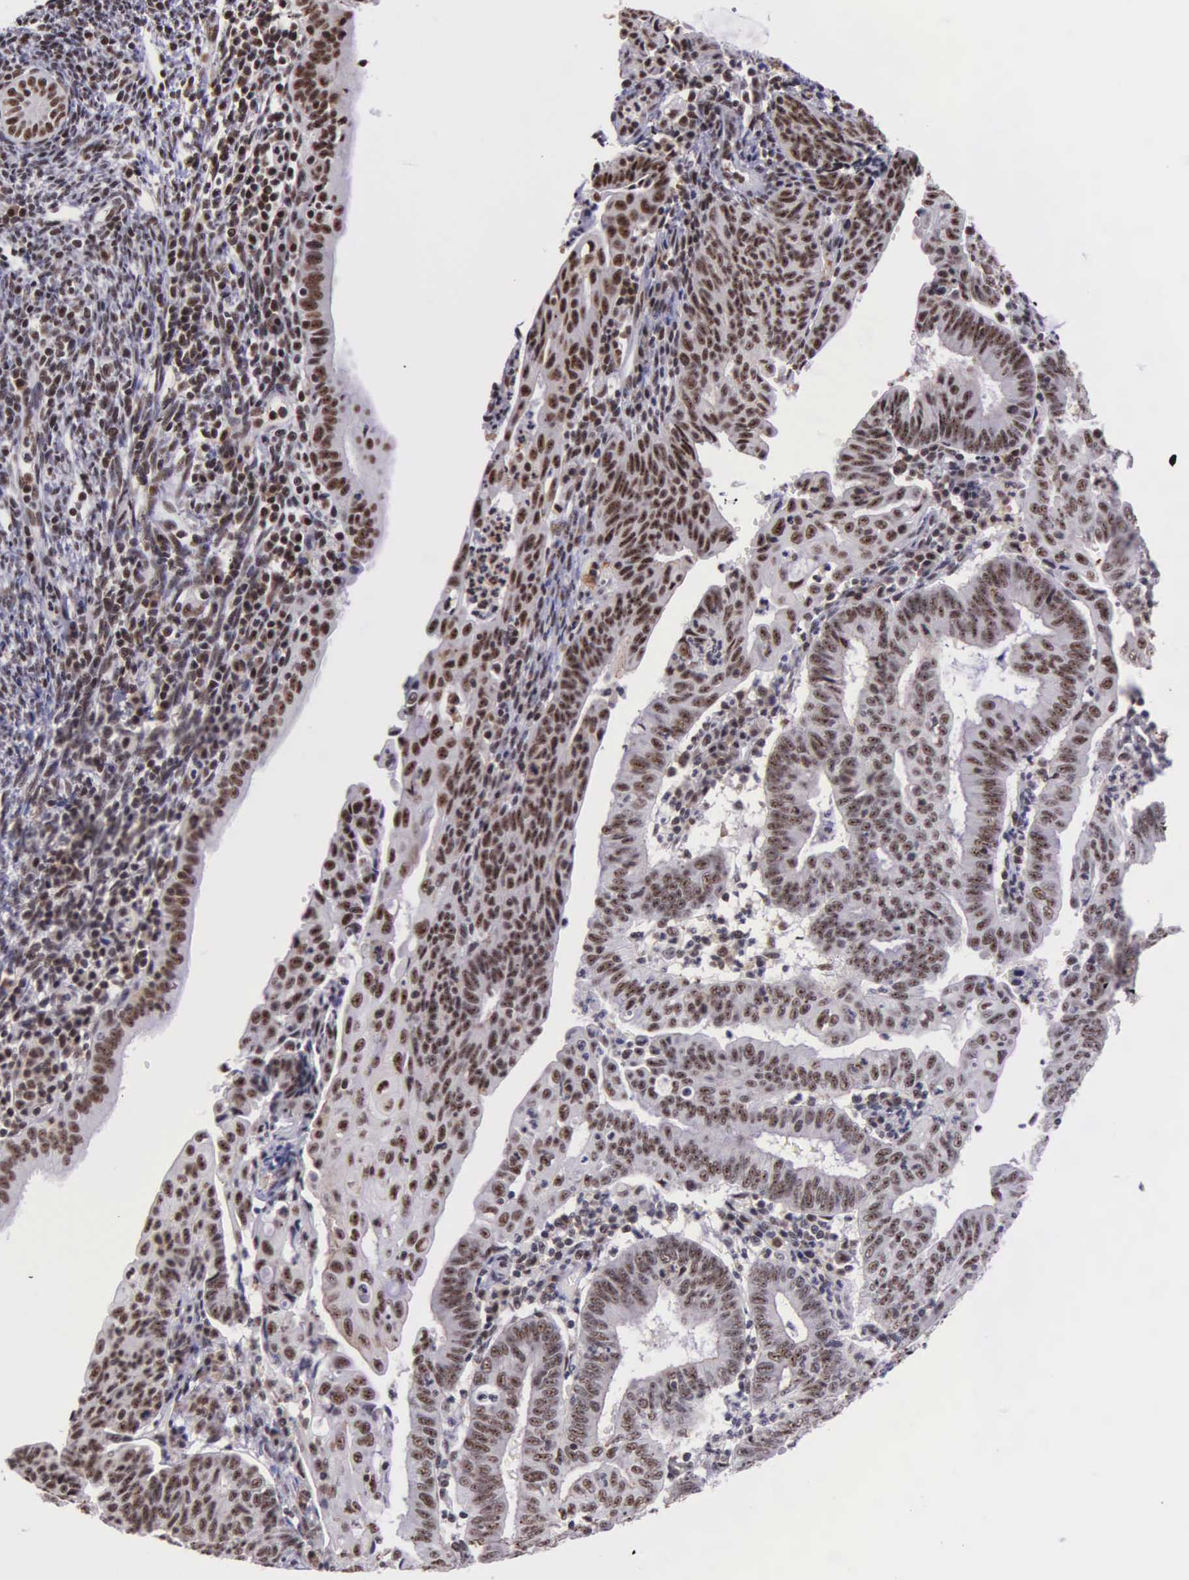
{"staining": {"intensity": "moderate", "quantity": ">75%", "location": "nuclear"}, "tissue": "endometrial cancer", "cell_type": "Tumor cells", "image_type": "cancer", "snomed": [{"axis": "morphology", "description": "Adenocarcinoma, NOS"}, {"axis": "topography", "description": "Endometrium"}], "caption": "DAB (3,3'-diaminobenzidine) immunohistochemical staining of adenocarcinoma (endometrial) demonstrates moderate nuclear protein staining in about >75% of tumor cells.", "gene": "FAM47A", "patient": {"sex": "female", "age": 60}}